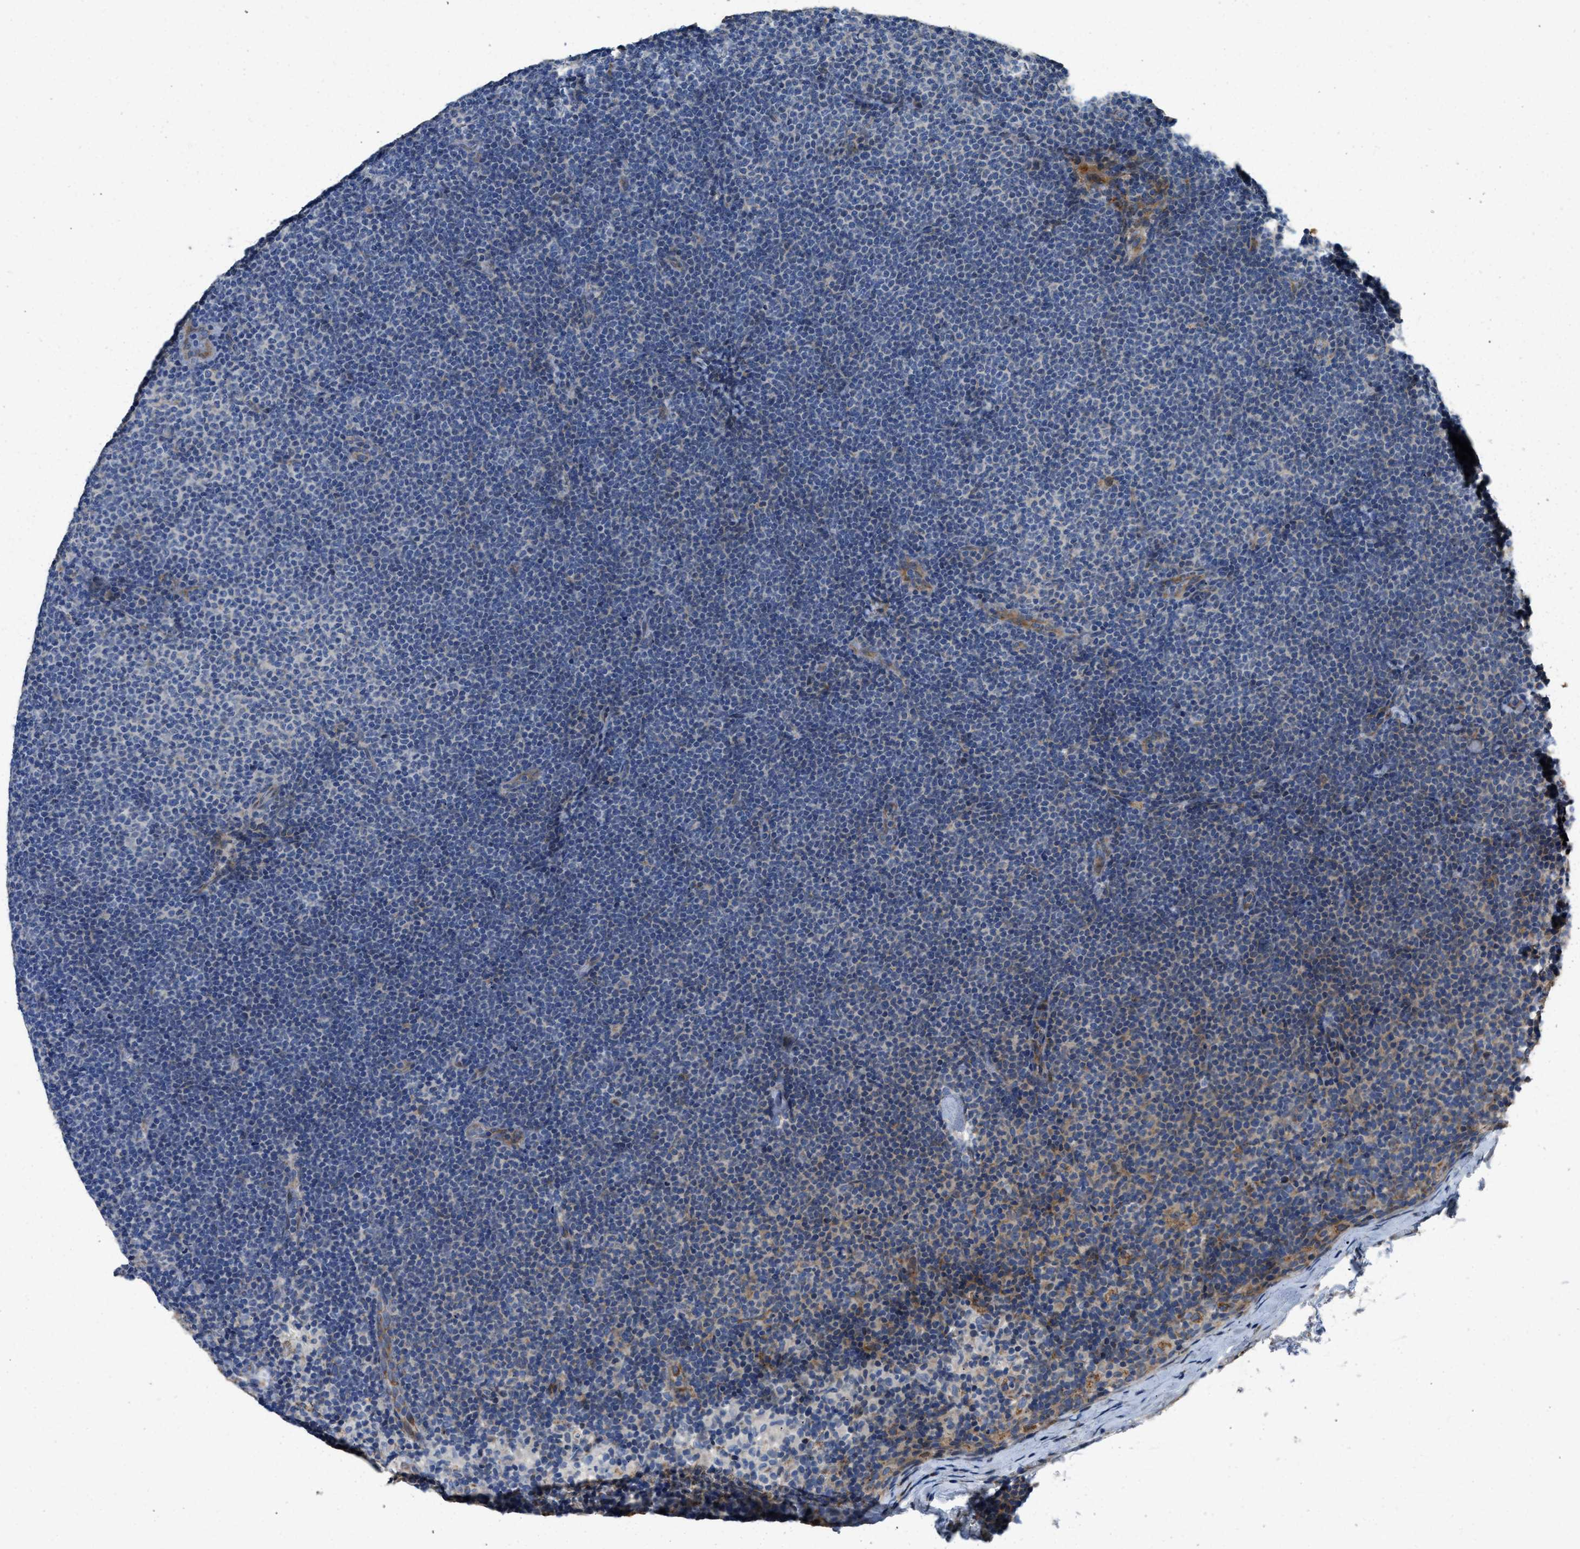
{"staining": {"intensity": "negative", "quantity": "none", "location": "none"}, "tissue": "lymphoma", "cell_type": "Tumor cells", "image_type": "cancer", "snomed": [{"axis": "morphology", "description": "Malignant lymphoma, non-Hodgkin's type, Low grade"}, {"axis": "topography", "description": "Lymph node"}], "caption": "Tumor cells show no significant protein positivity in low-grade malignant lymphoma, non-Hodgkin's type. The staining is performed using DAB brown chromogen with nuclei counter-stained in using hematoxylin.", "gene": "TMEM150A", "patient": {"sex": "female", "age": 53}}